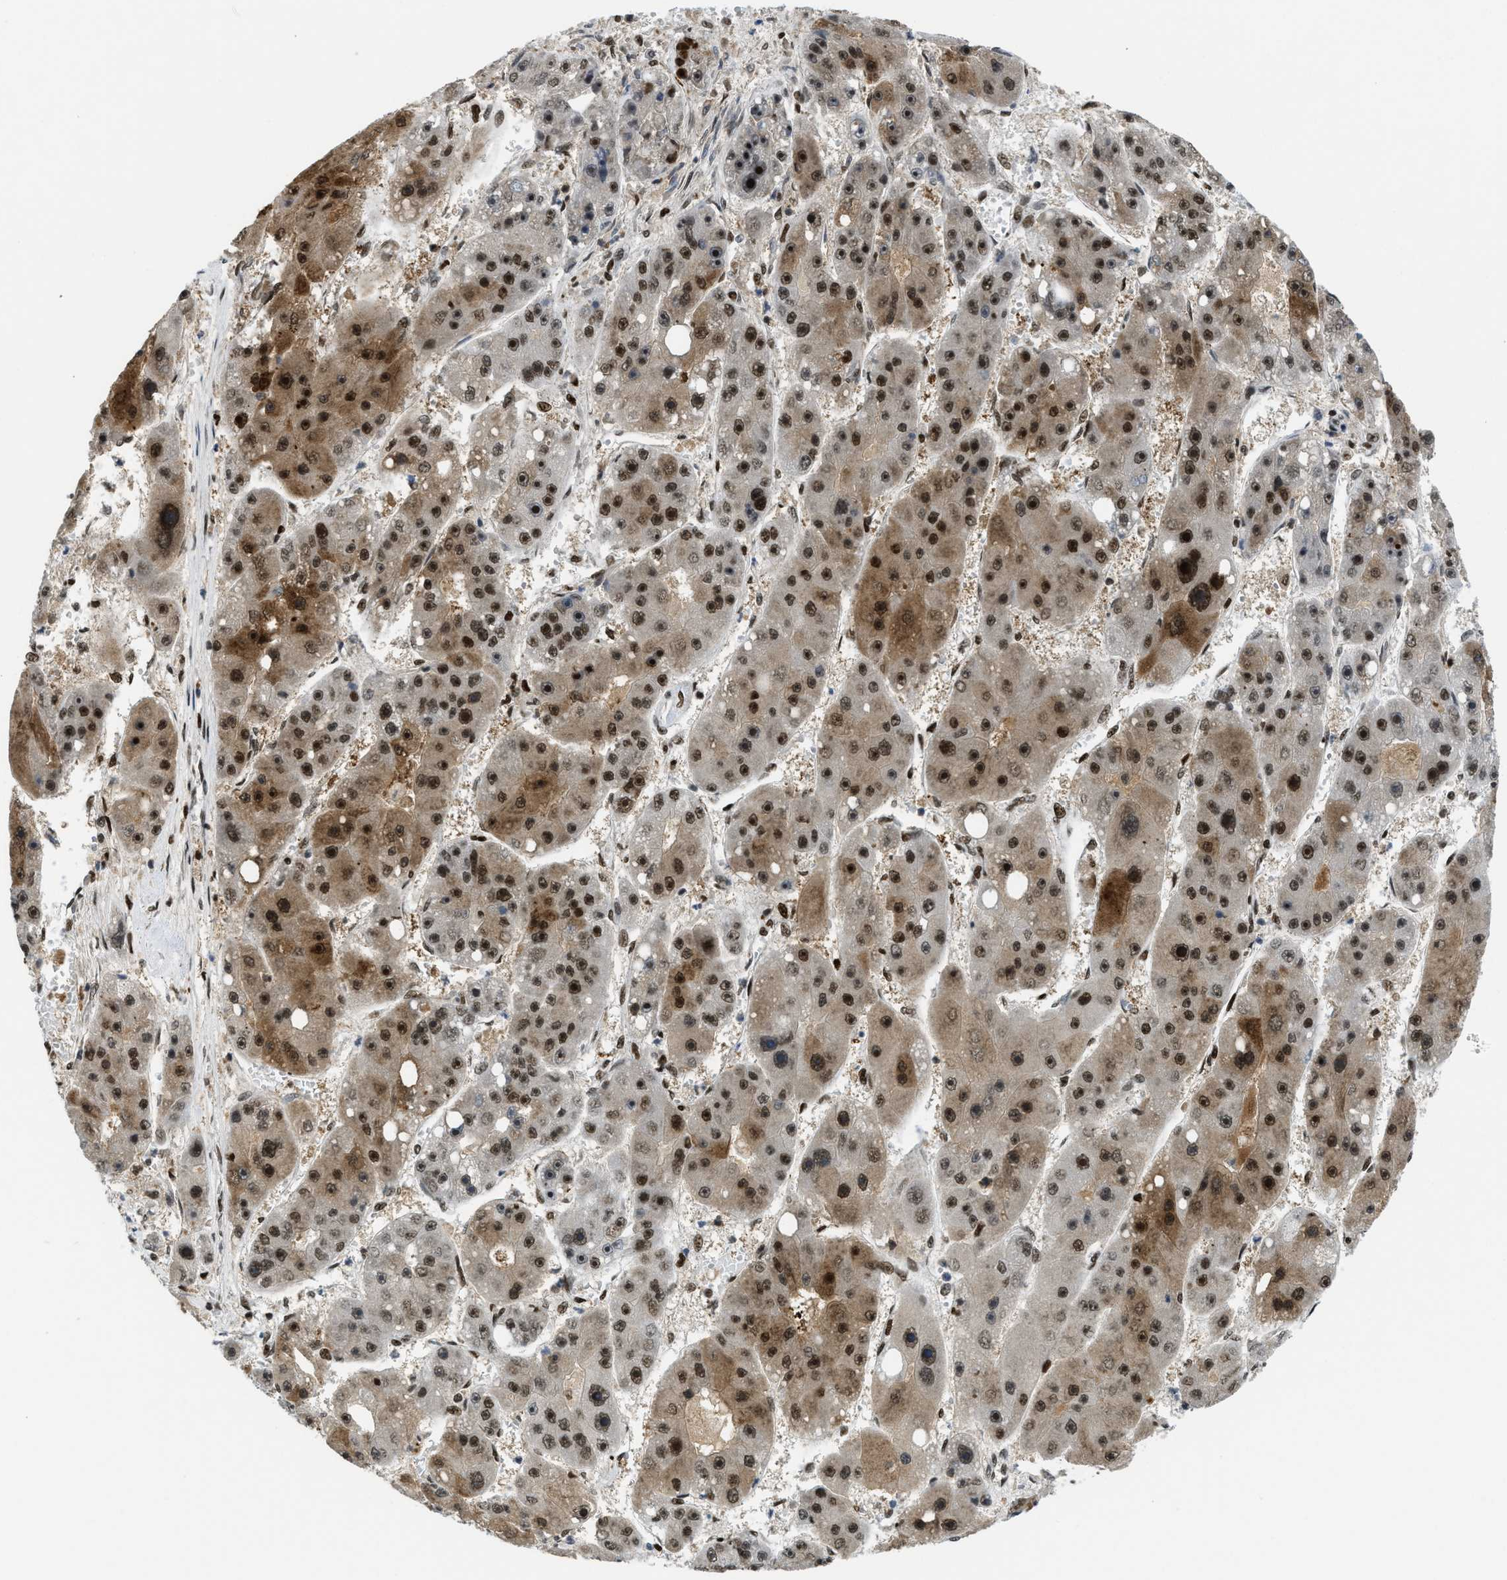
{"staining": {"intensity": "strong", "quantity": ">75%", "location": "cytoplasmic/membranous,nuclear"}, "tissue": "liver cancer", "cell_type": "Tumor cells", "image_type": "cancer", "snomed": [{"axis": "morphology", "description": "Carcinoma, Hepatocellular, NOS"}, {"axis": "topography", "description": "Liver"}], "caption": "Immunohistochemistry (DAB) staining of human liver cancer demonstrates strong cytoplasmic/membranous and nuclear protein staining in about >75% of tumor cells.", "gene": "RFX5", "patient": {"sex": "female", "age": 61}}